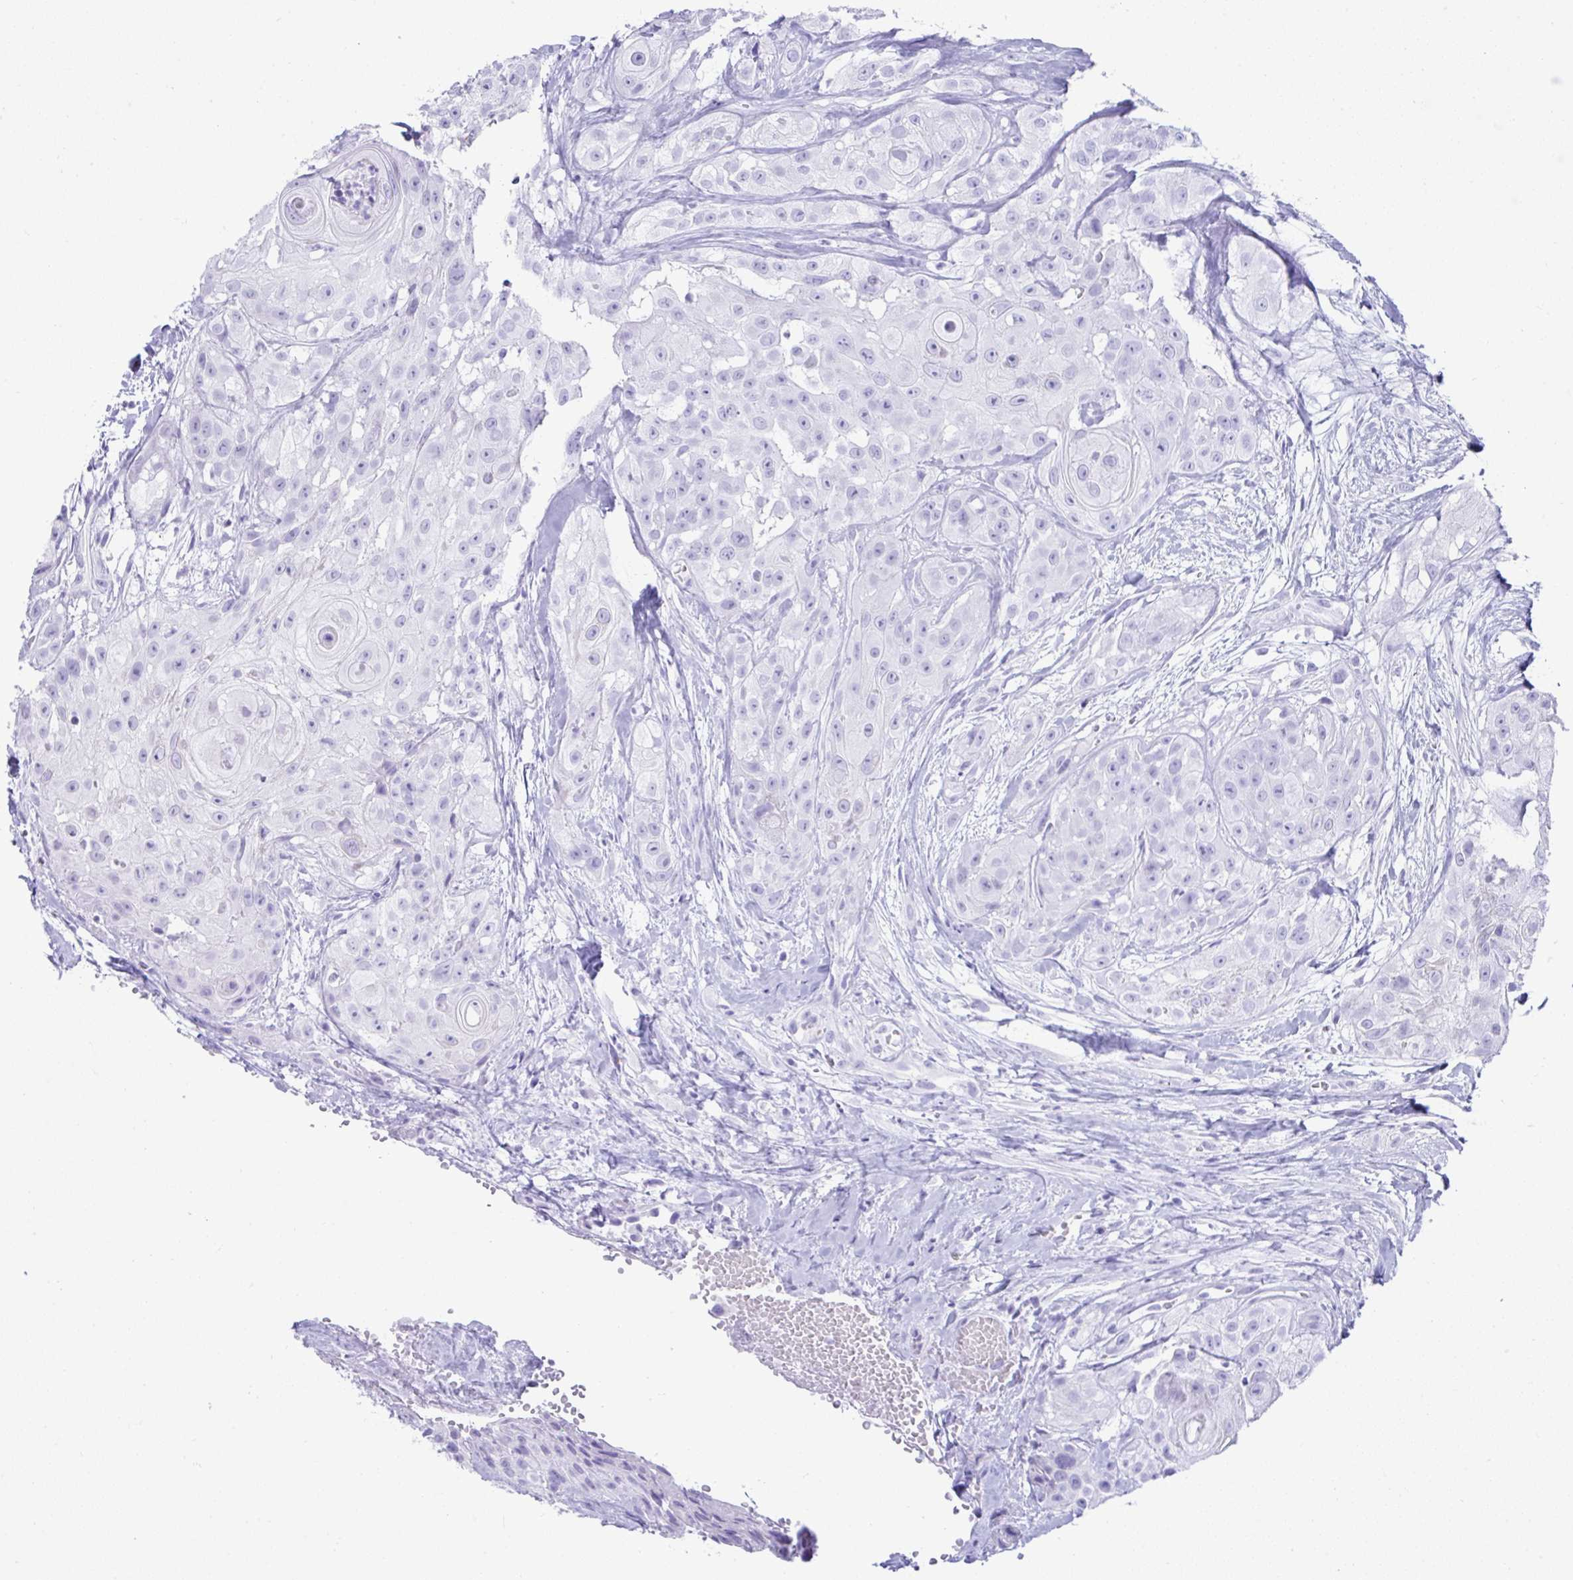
{"staining": {"intensity": "negative", "quantity": "none", "location": "none"}, "tissue": "head and neck cancer", "cell_type": "Tumor cells", "image_type": "cancer", "snomed": [{"axis": "morphology", "description": "Squamous cell carcinoma, NOS"}, {"axis": "topography", "description": "Head-Neck"}], "caption": "Head and neck cancer (squamous cell carcinoma) was stained to show a protein in brown. There is no significant positivity in tumor cells. Nuclei are stained in blue.", "gene": "PSCA", "patient": {"sex": "male", "age": 83}}